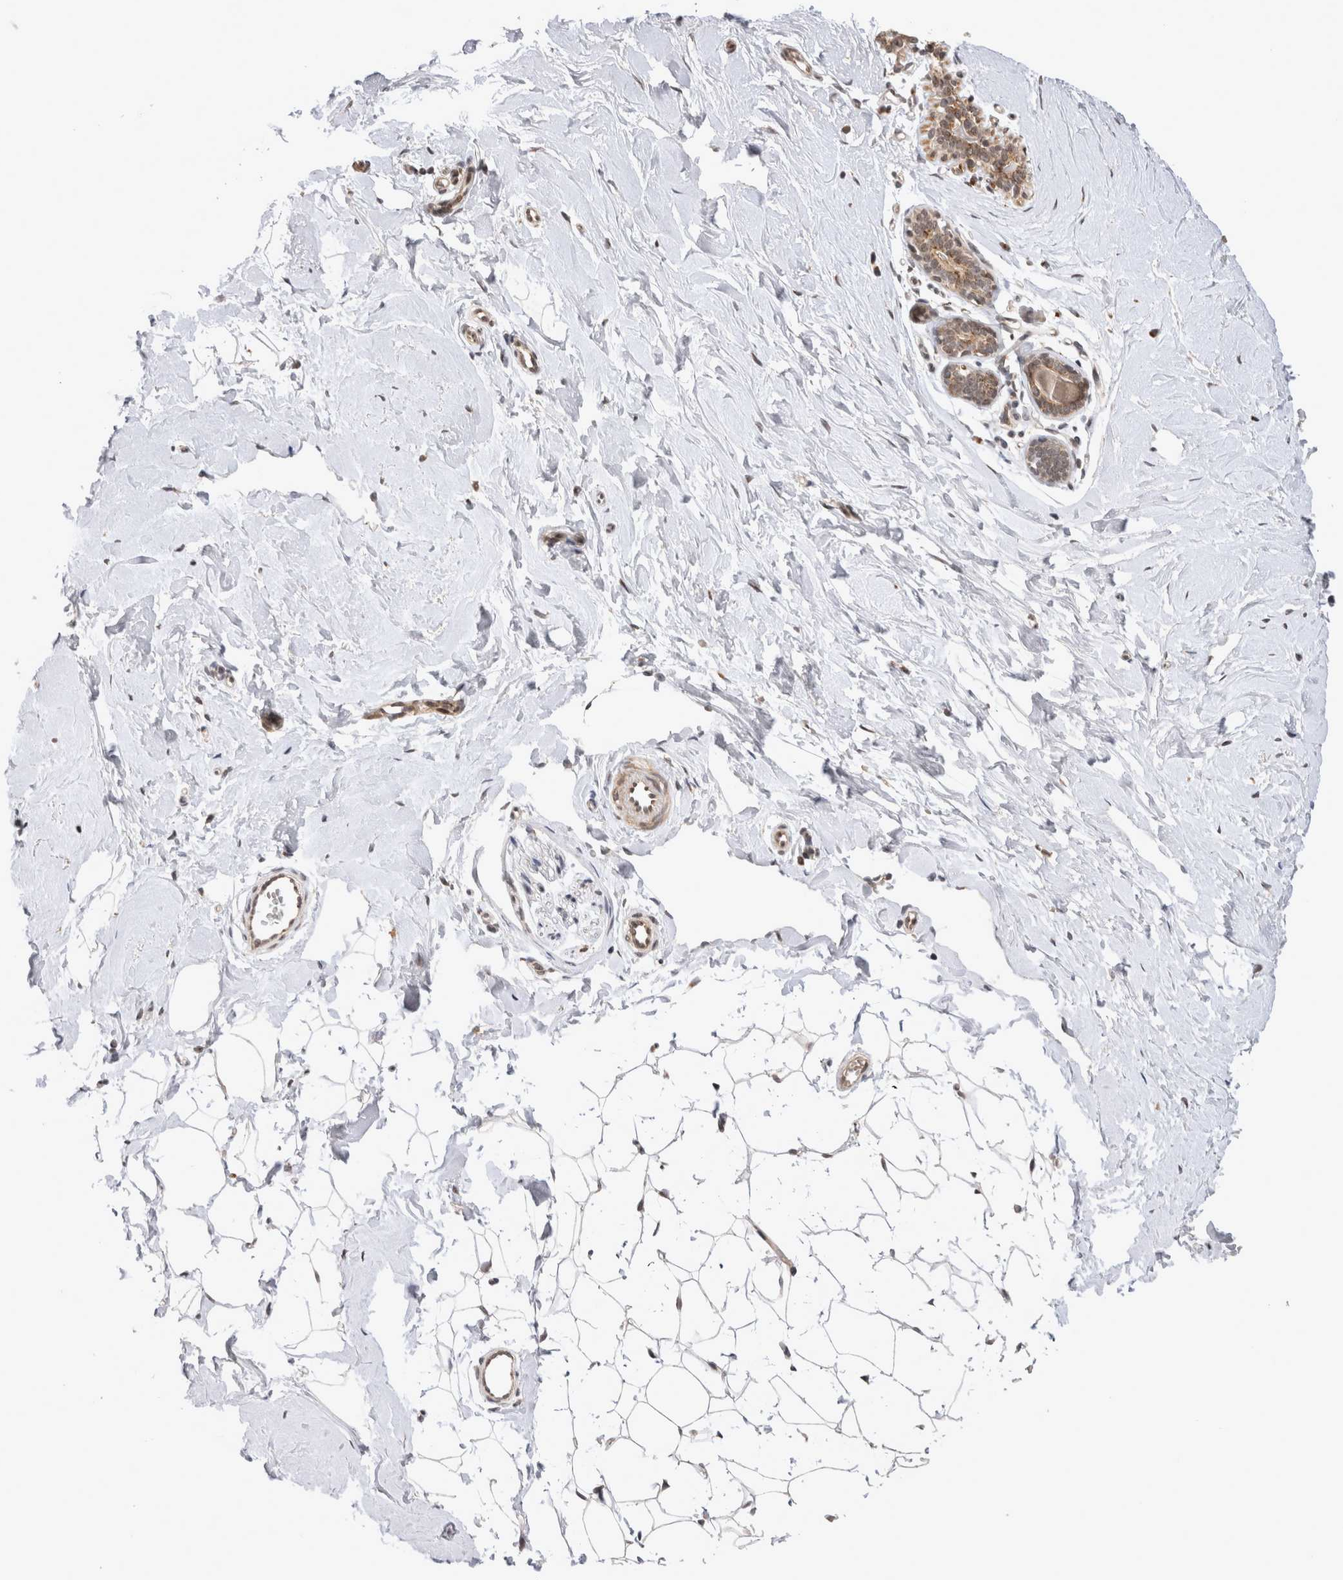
{"staining": {"intensity": "moderate", "quantity": ">75%", "location": "cytoplasmic/membranous,nuclear"}, "tissue": "breast", "cell_type": "Adipocytes", "image_type": "normal", "snomed": [{"axis": "morphology", "description": "Normal tissue, NOS"}, {"axis": "topography", "description": "Breast"}], "caption": "Immunohistochemical staining of normal breast reveals moderate cytoplasmic/membranous,nuclear protein expression in approximately >75% of adipocytes.", "gene": "TMEM65", "patient": {"sex": "female", "age": 23}}